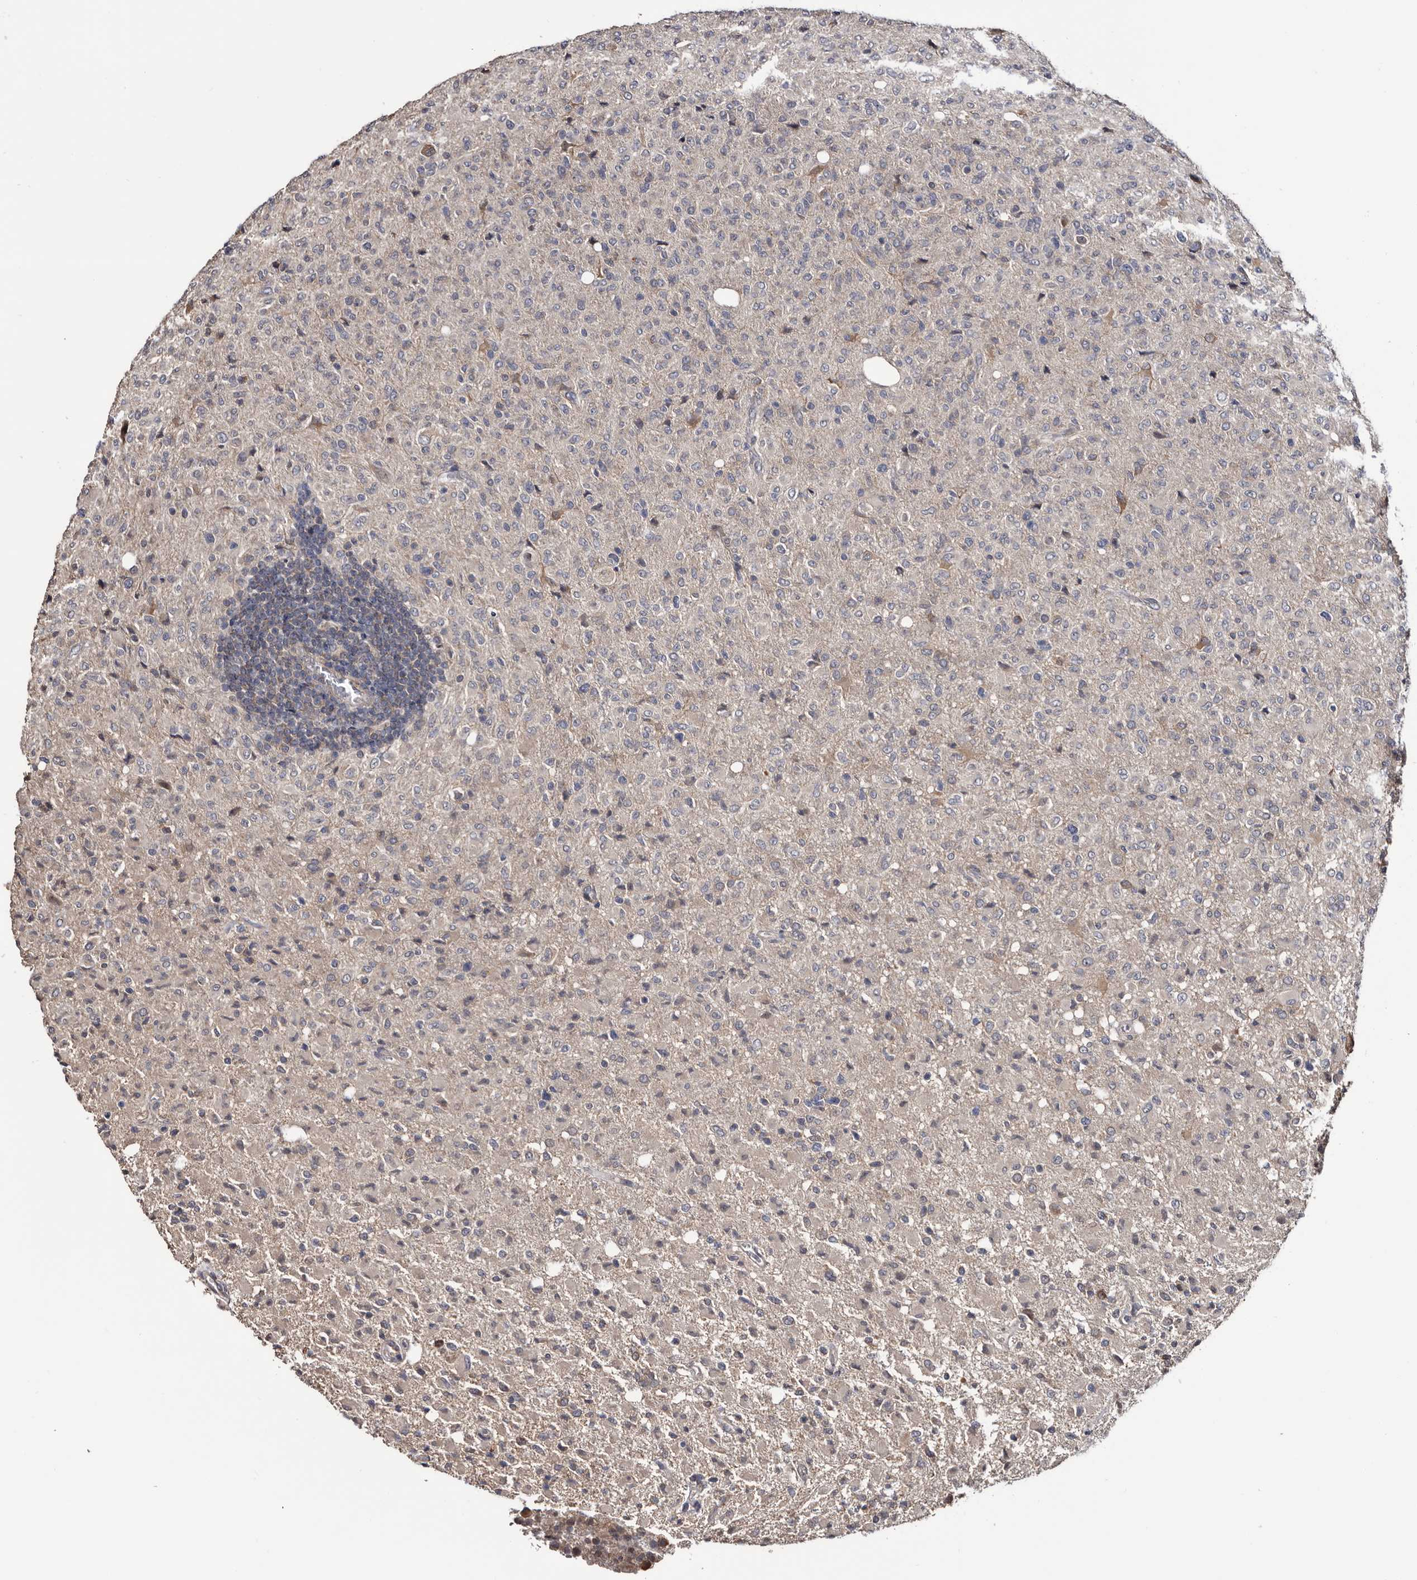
{"staining": {"intensity": "negative", "quantity": "none", "location": "none"}, "tissue": "glioma", "cell_type": "Tumor cells", "image_type": "cancer", "snomed": [{"axis": "morphology", "description": "Glioma, malignant, High grade"}, {"axis": "topography", "description": "Brain"}], "caption": "Protein analysis of high-grade glioma (malignant) demonstrates no significant staining in tumor cells. (DAB (3,3'-diaminobenzidine) immunohistochemistry visualized using brightfield microscopy, high magnification).", "gene": "TTI2", "patient": {"sex": "female", "age": 57}}